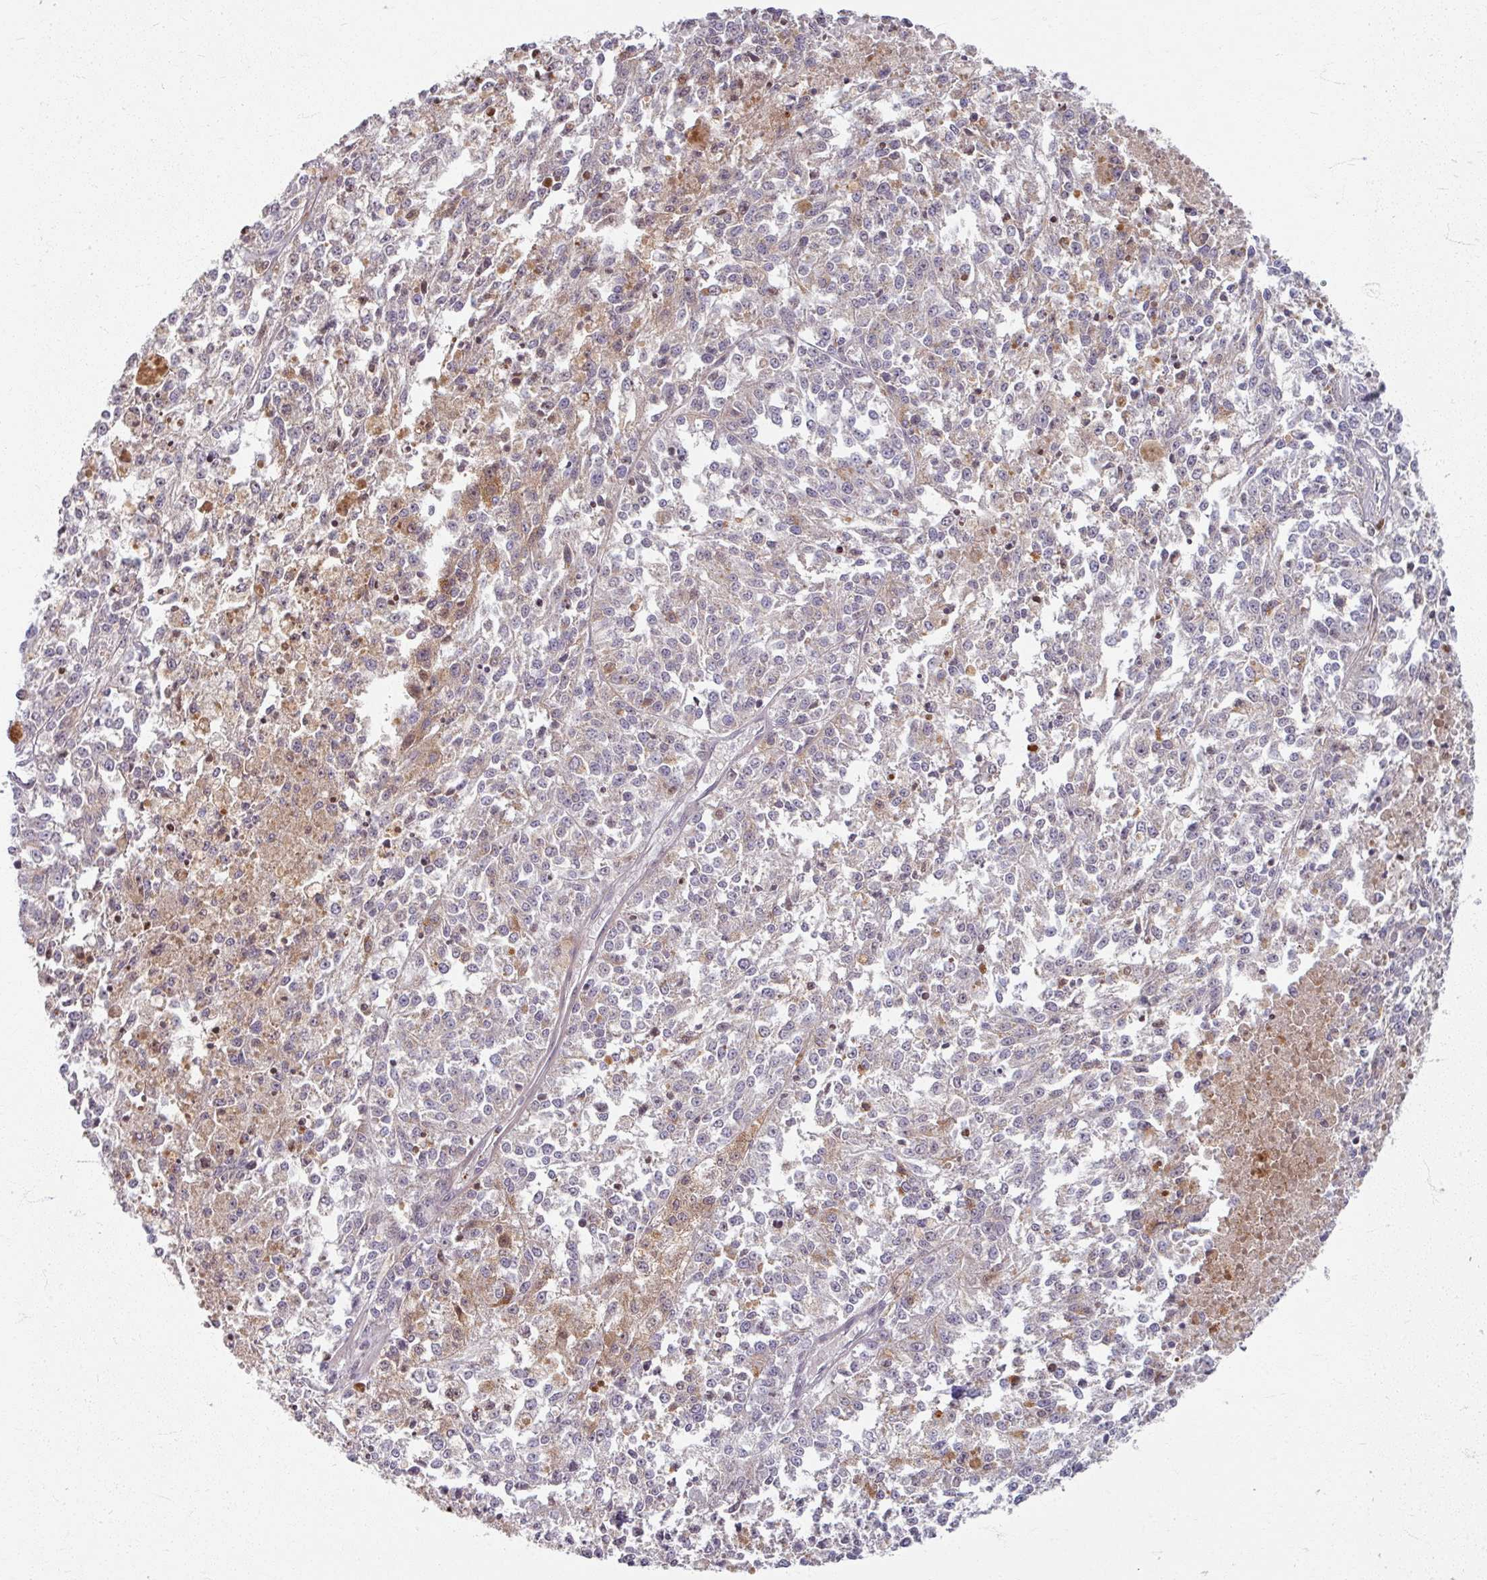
{"staining": {"intensity": "negative", "quantity": "none", "location": "none"}, "tissue": "melanoma", "cell_type": "Tumor cells", "image_type": "cancer", "snomed": [{"axis": "morphology", "description": "Malignant melanoma, NOS"}, {"axis": "topography", "description": "Skin"}], "caption": "A photomicrograph of human malignant melanoma is negative for staining in tumor cells.", "gene": "KLC3", "patient": {"sex": "female", "age": 64}}